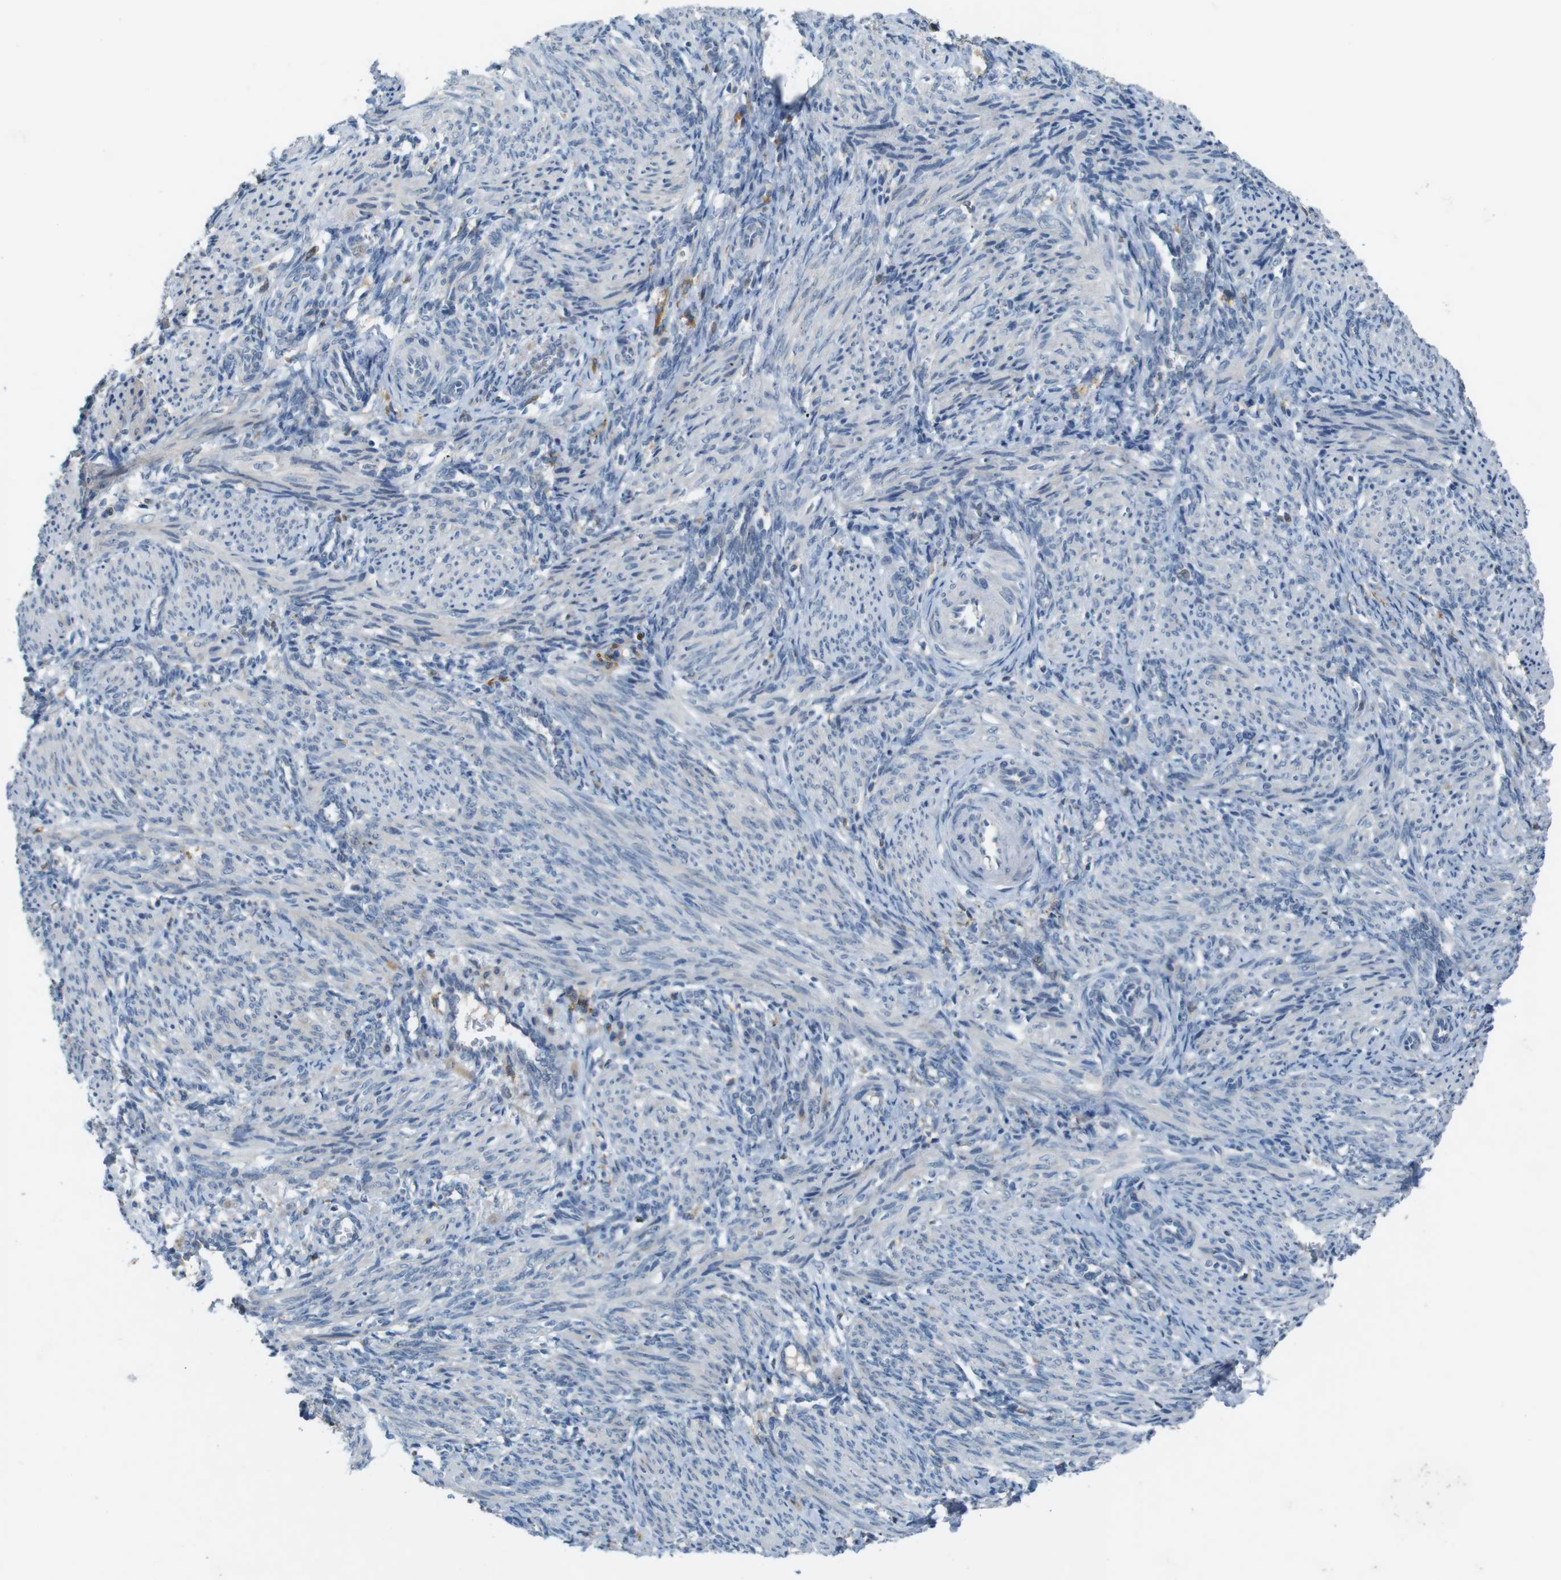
{"staining": {"intensity": "weak", "quantity": "25%-75%", "location": "cytoplasmic/membranous"}, "tissue": "smooth muscle", "cell_type": "Smooth muscle cells", "image_type": "normal", "snomed": [{"axis": "morphology", "description": "Normal tissue, NOS"}, {"axis": "topography", "description": "Endometrium"}], "caption": "Immunohistochemistry (DAB (3,3'-diaminobenzidine)) staining of unremarkable smooth muscle demonstrates weak cytoplasmic/membranous protein expression in about 25%-75% of smooth muscle cells.", "gene": "MOGAT3", "patient": {"sex": "female", "age": 33}}